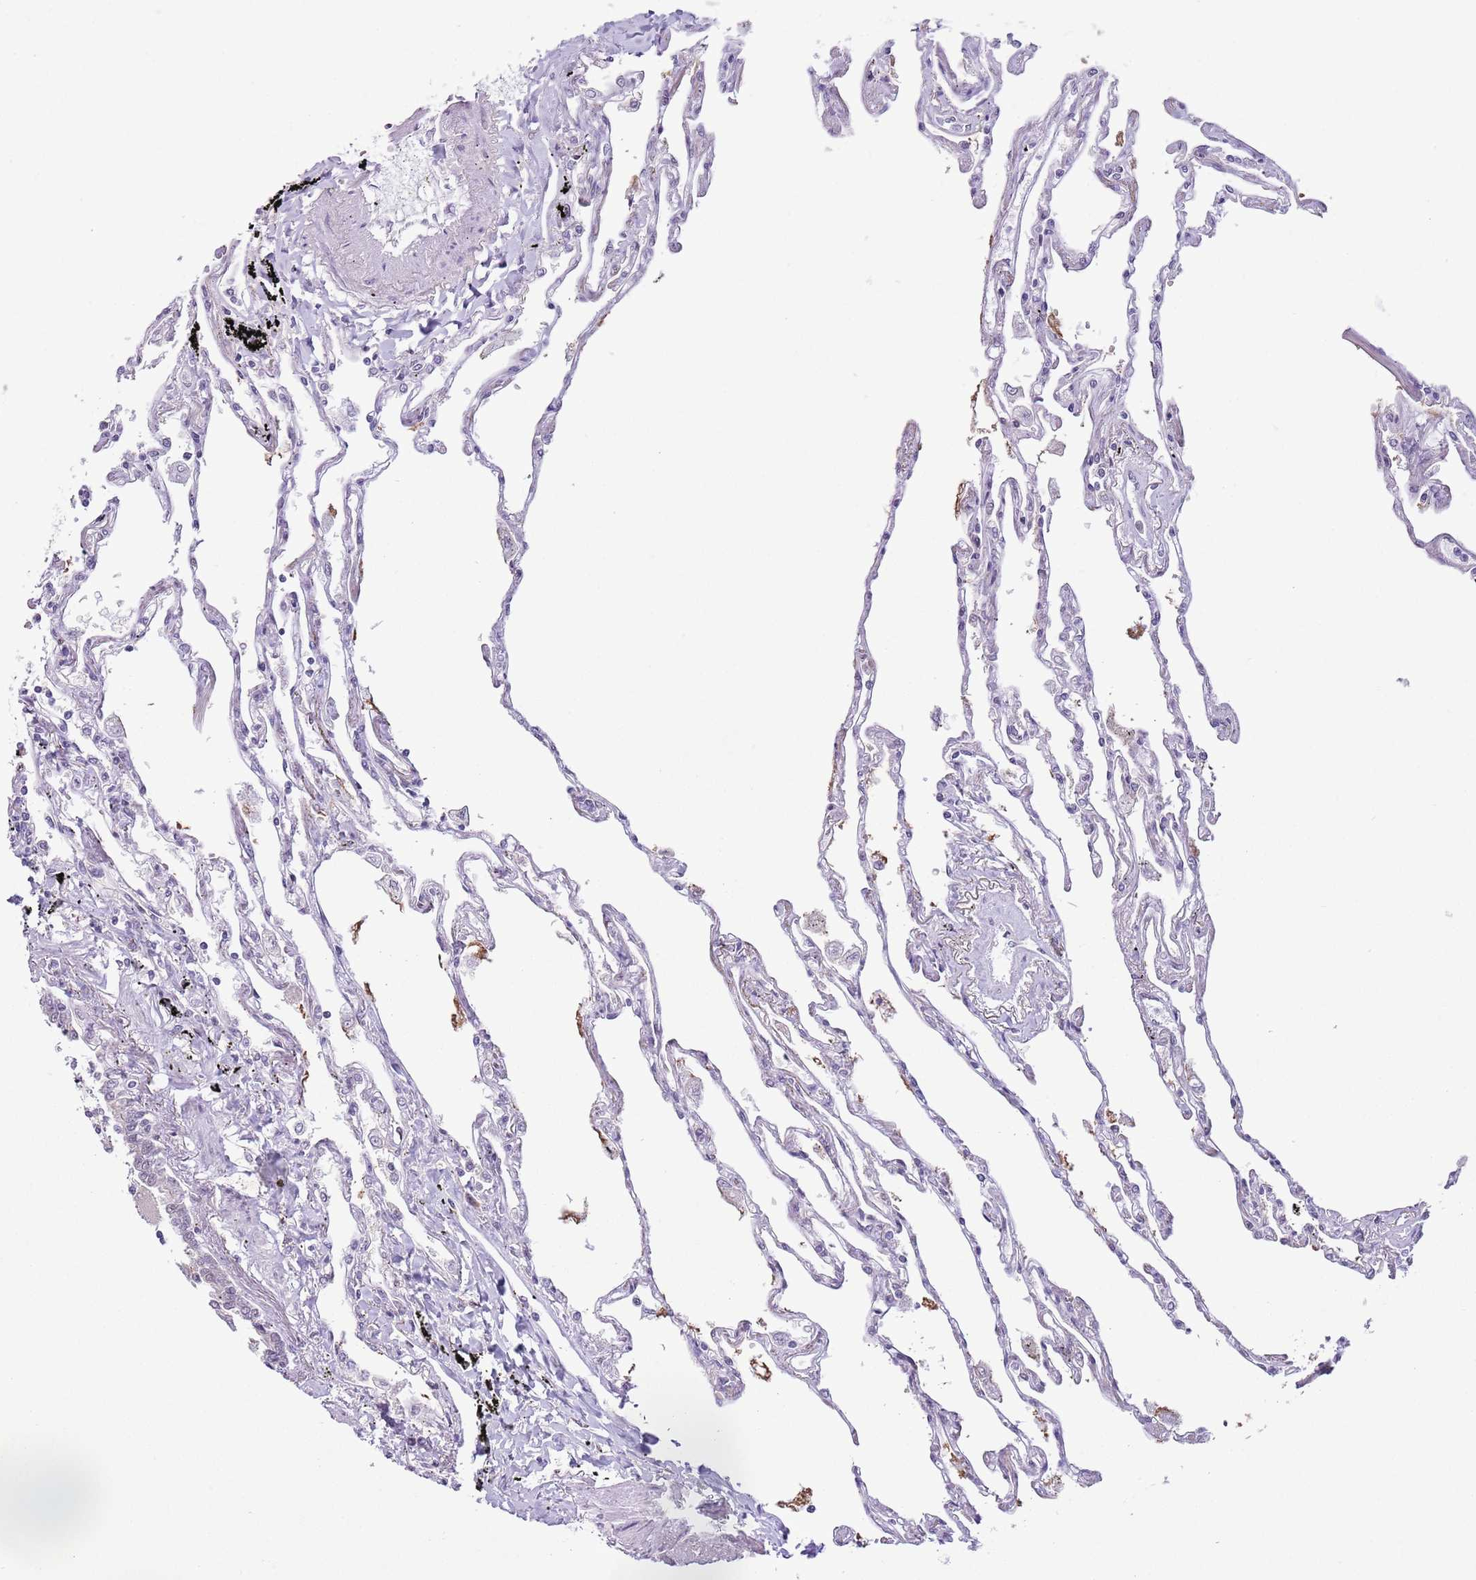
{"staining": {"intensity": "weak", "quantity": "<25%", "location": "cytoplasmic/membranous,nuclear"}, "tissue": "lung", "cell_type": "Alveolar cells", "image_type": "normal", "snomed": [{"axis": "morphology", "description": "Normal tissue, NOS"}, {"axis": "topography", "description": "Lung"}], "caption": "Immunohistochemistry (IHC) image of benign human lung stained for a protein (brown), which shows no positivity in alveolar cells. The staining is performed using DAB brown chromogen with nuclei counter-stained in using hematoxylin.", "gene": "ZNF576", "patient": {"sex": "female", "age": 67}}